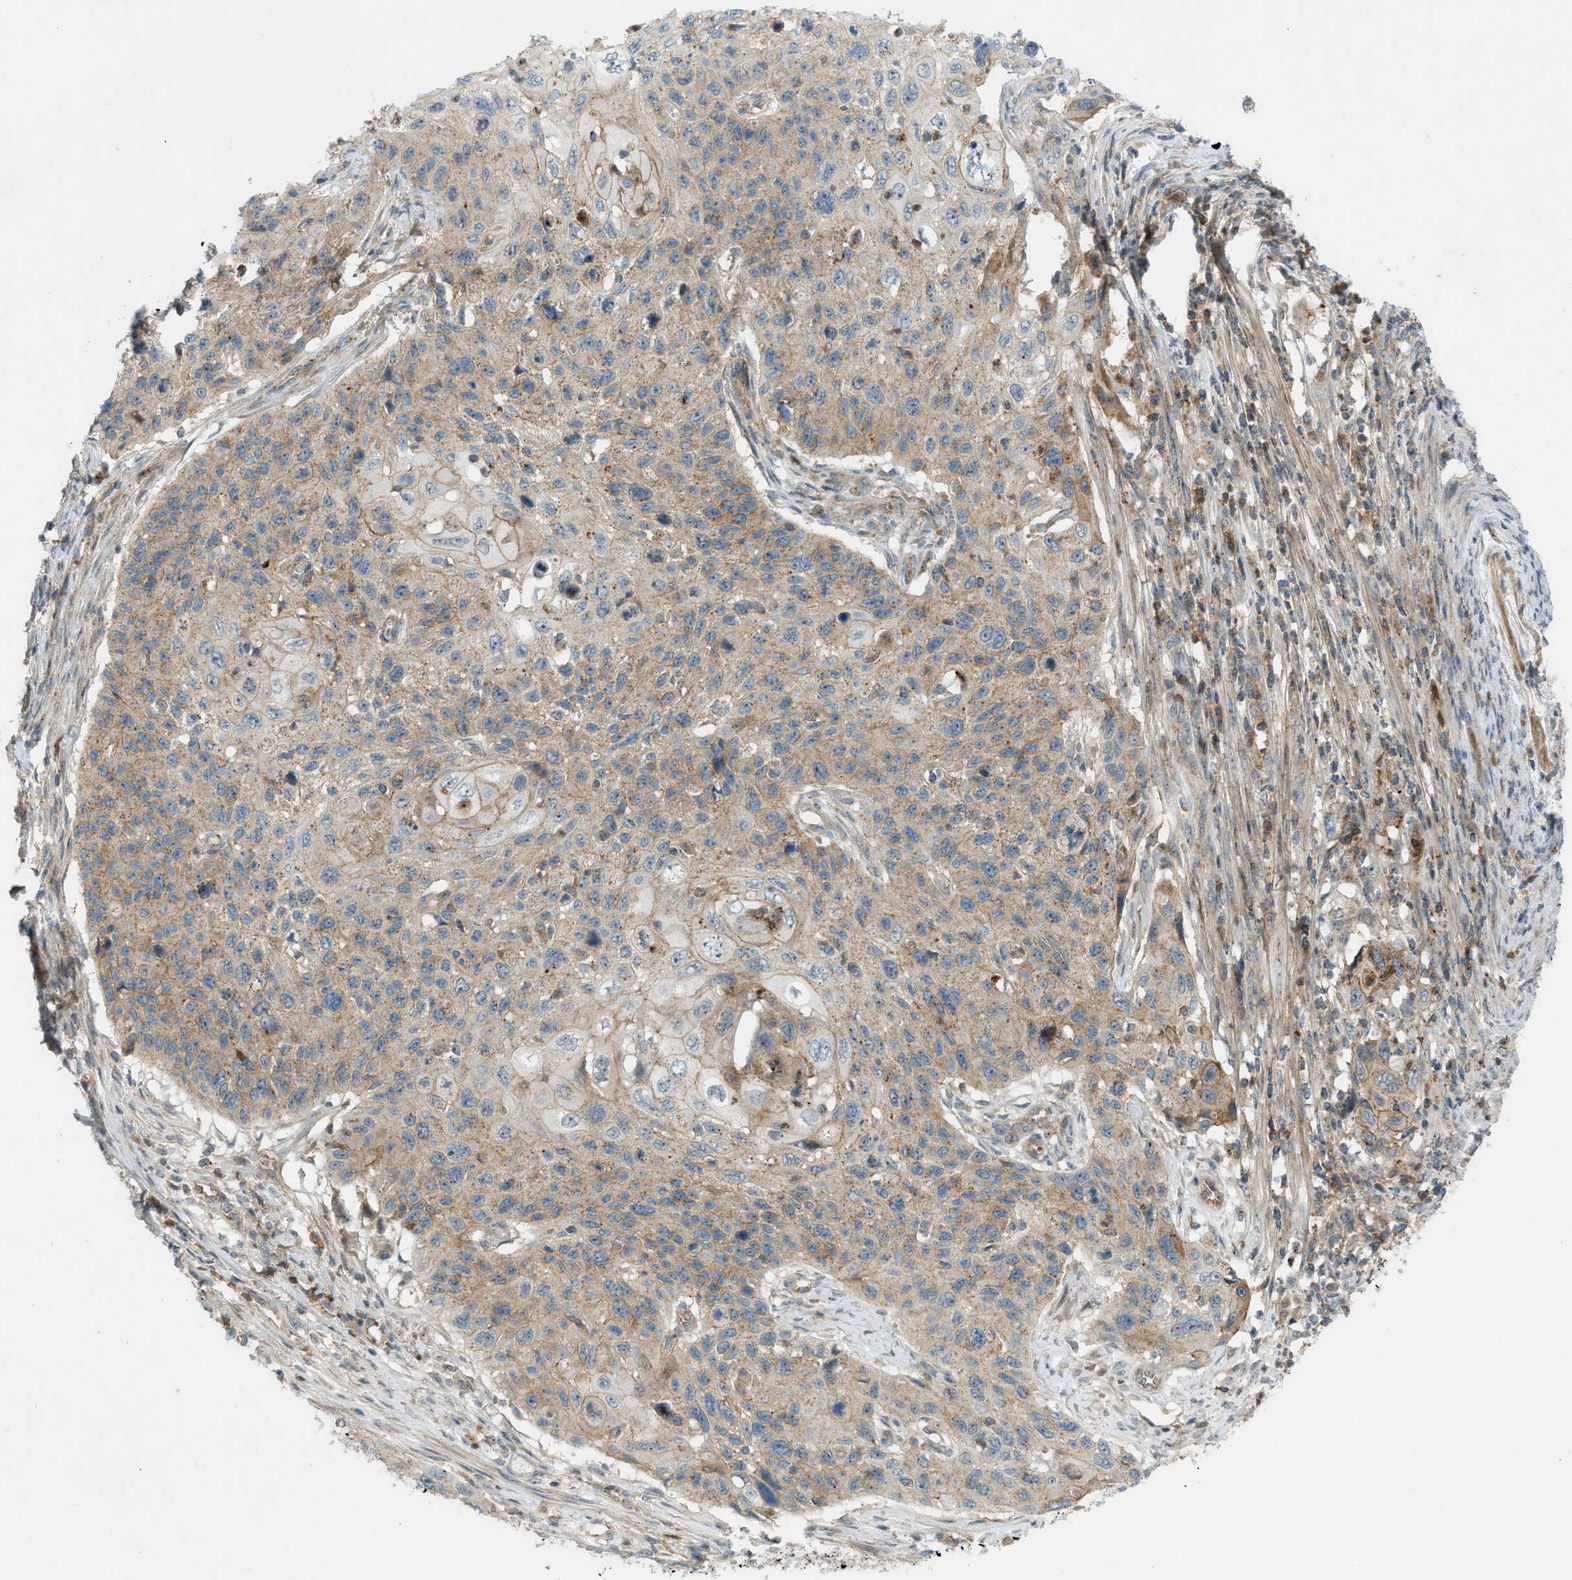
{"staining": {"intensity": "moderate", "quantity": "25%-75%", "location": "cytoplasmic/membranous"}, "tissue": "cervical cancer", "cell_type": "Tumor cells", "image_type": "cancer", "snomed": [{"axis": "morphology", "description": "Squamous cell carcinoma, NOS"}, {"axis": "topography", "description": "Cervix"}], "caption": "Tumor cells show moderate cytoplasmic/membranous staining in approximately 25%-75% of cells in cervical cancer (squamous cell carcinoma).", "gene": "GRK6", "patient": {"sex": "female", "age": 70}}